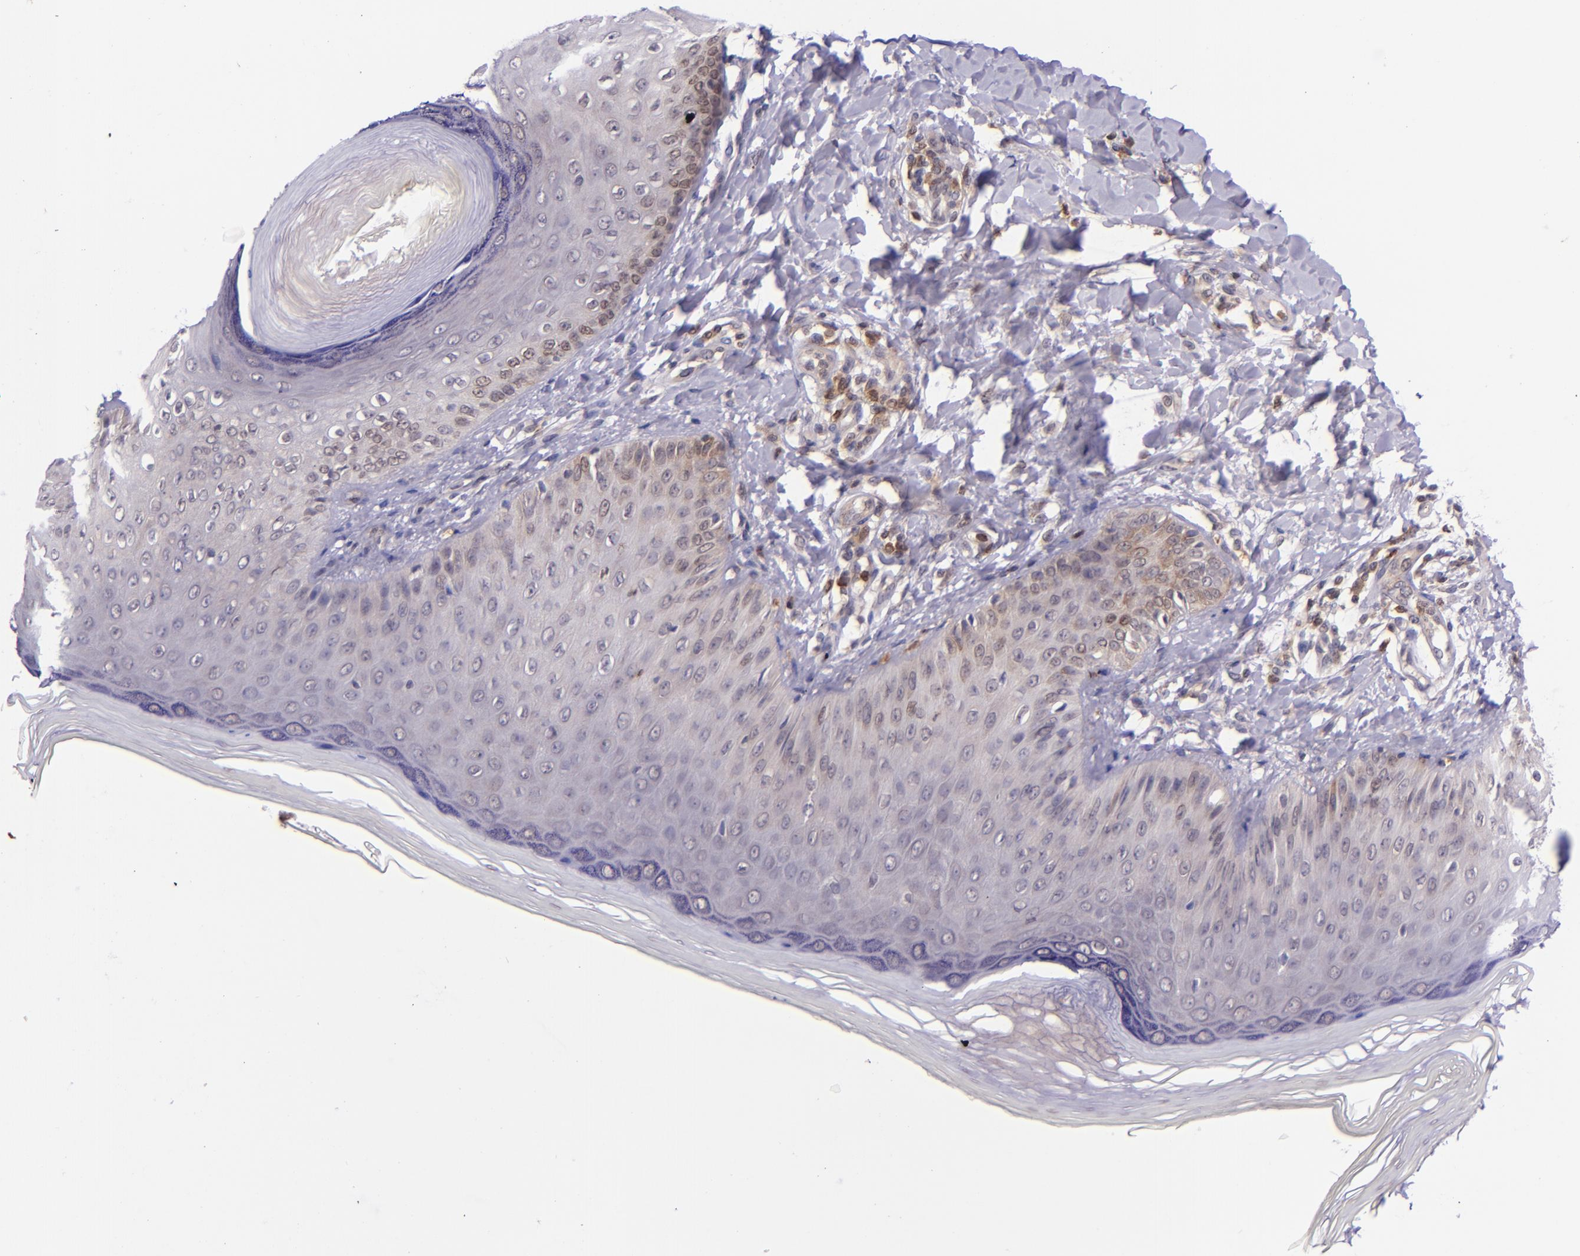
{"staining": {"intensity": "weak", "quantity": "25%-75%", "location": "cytoplasmic/membranous"}, "tissue": "skin", "cell_type": "Epidermal cells", "image_type": "normal", "snomed": [{"axis": "morphology", "description": "Normal tissue, NOS"}, {"axis": "morphology", "description": "Inflammation, NOS"}, {"axis": "topography", "description": "Soft tissue"}, {"axis": "topography", "description": "Anal"}], "caption": "This image shows immunohistochemistry staining of unremarkable human skin, with low weak cytoplasmic/membranous expression in approximately 25%-75% of epidermal cells.", "gene": "SELL", "patient": {"sex": "female", "age": 15}}